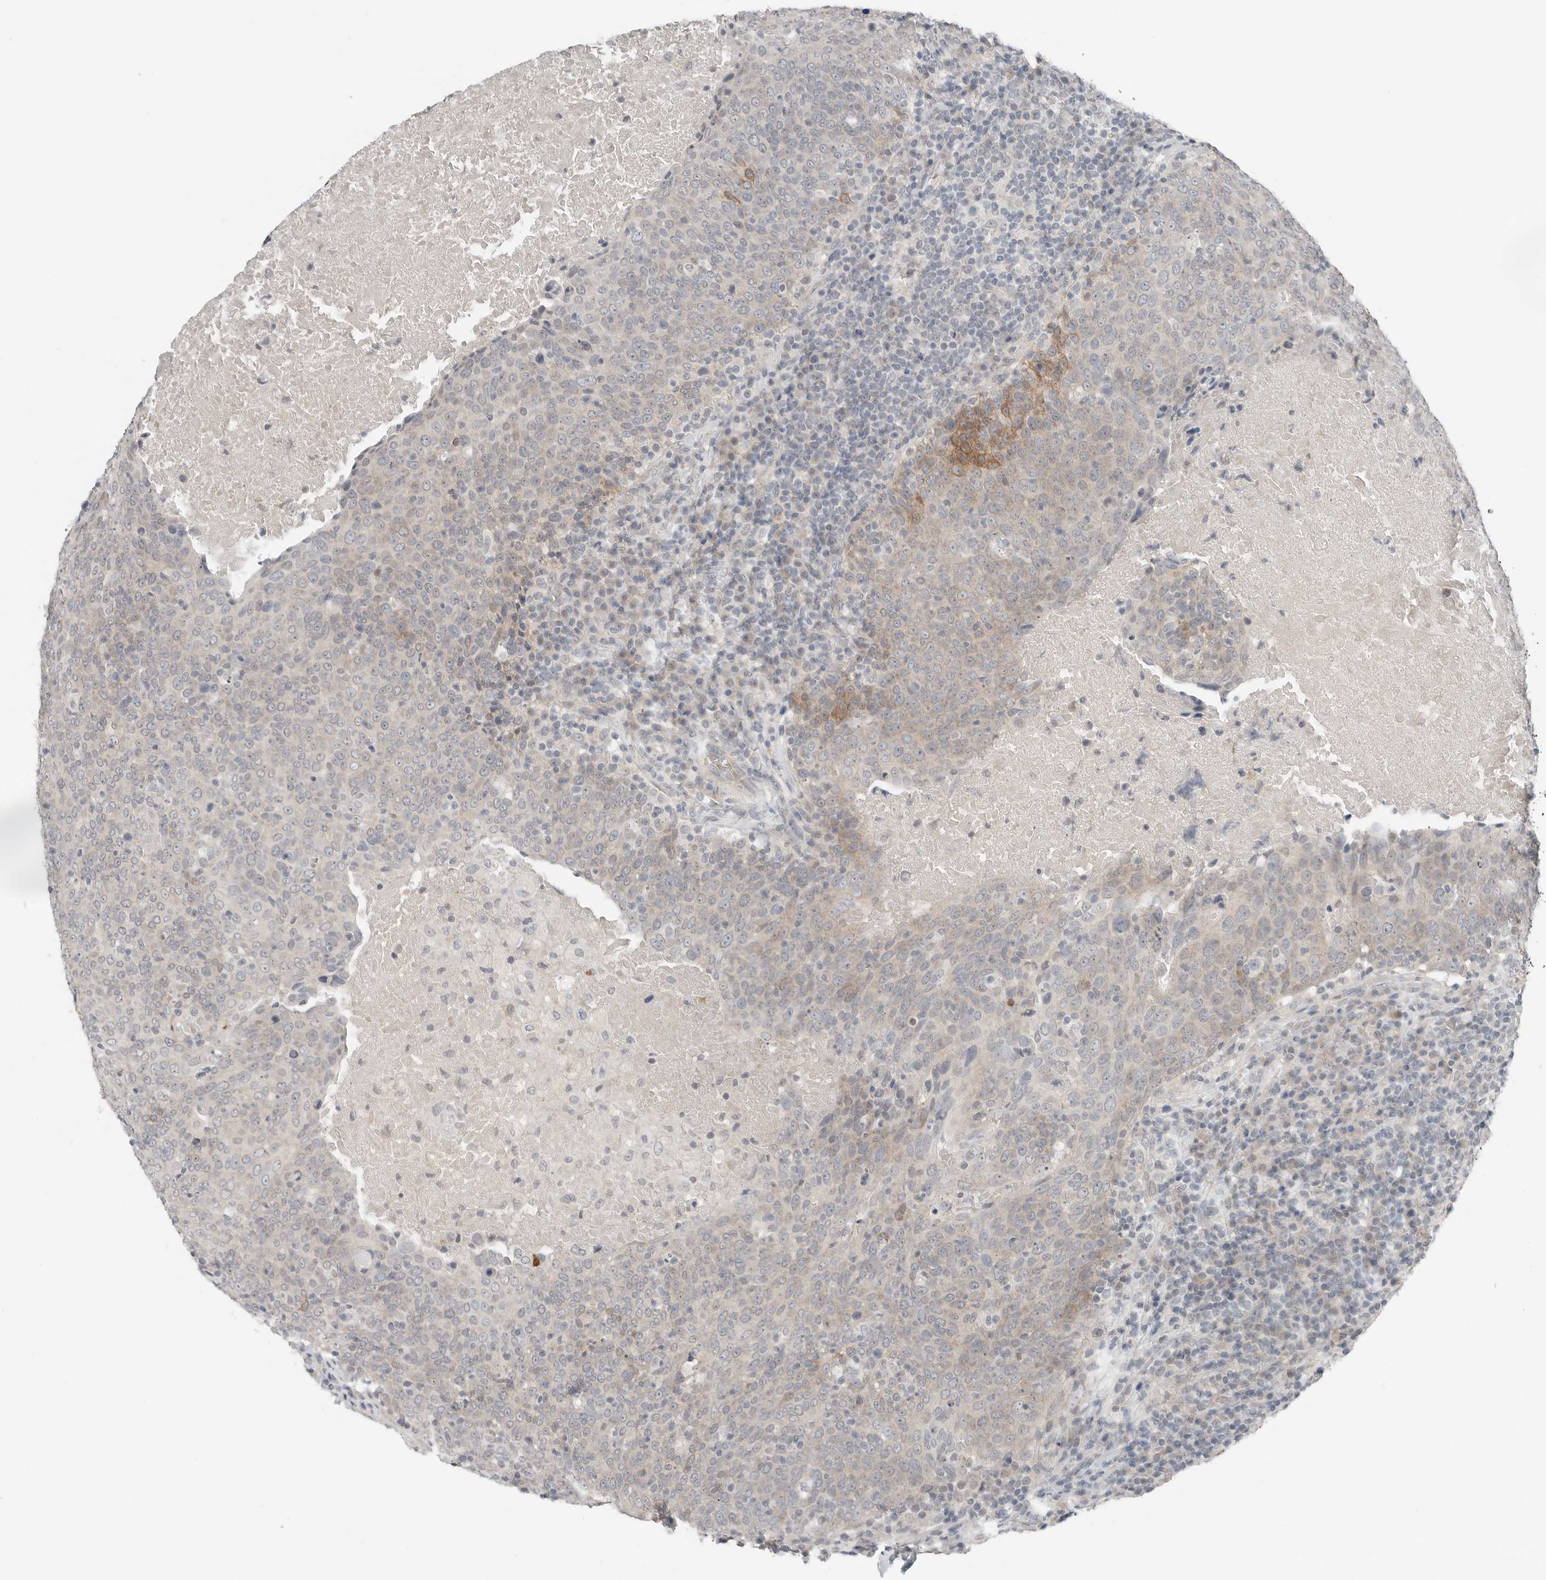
{"staining": {"intensity": "moderate", "quantity": "<25%", "location": "cytoplasmic/membranous"}, "tissue": "head and neck cancer", "cell_type": "Tumor cells", "image_type": "cancer", "snomed": [{"axis": "morphology", "description": "Squamous cell carcinoma, NOS"}, {"axis": "morphology", "description": "Squamous cell carcinoma, metastatic, NOS"}, {"axis": "topography", "description": "Lymph node"}, {"axis": "topography", "description": "Head-Neck"}], "caption": "Immunohistochemistry (IHC) of human head and neck cancer demonstrates low levels of moderate cytoplasmic/membranous expression in about <25% of tumor cells. (DAB IHC, brown staining for protein, blue staining for nuclei).", "gene": "FCRLB", "patient": {"sex": "male", "age": 62}}